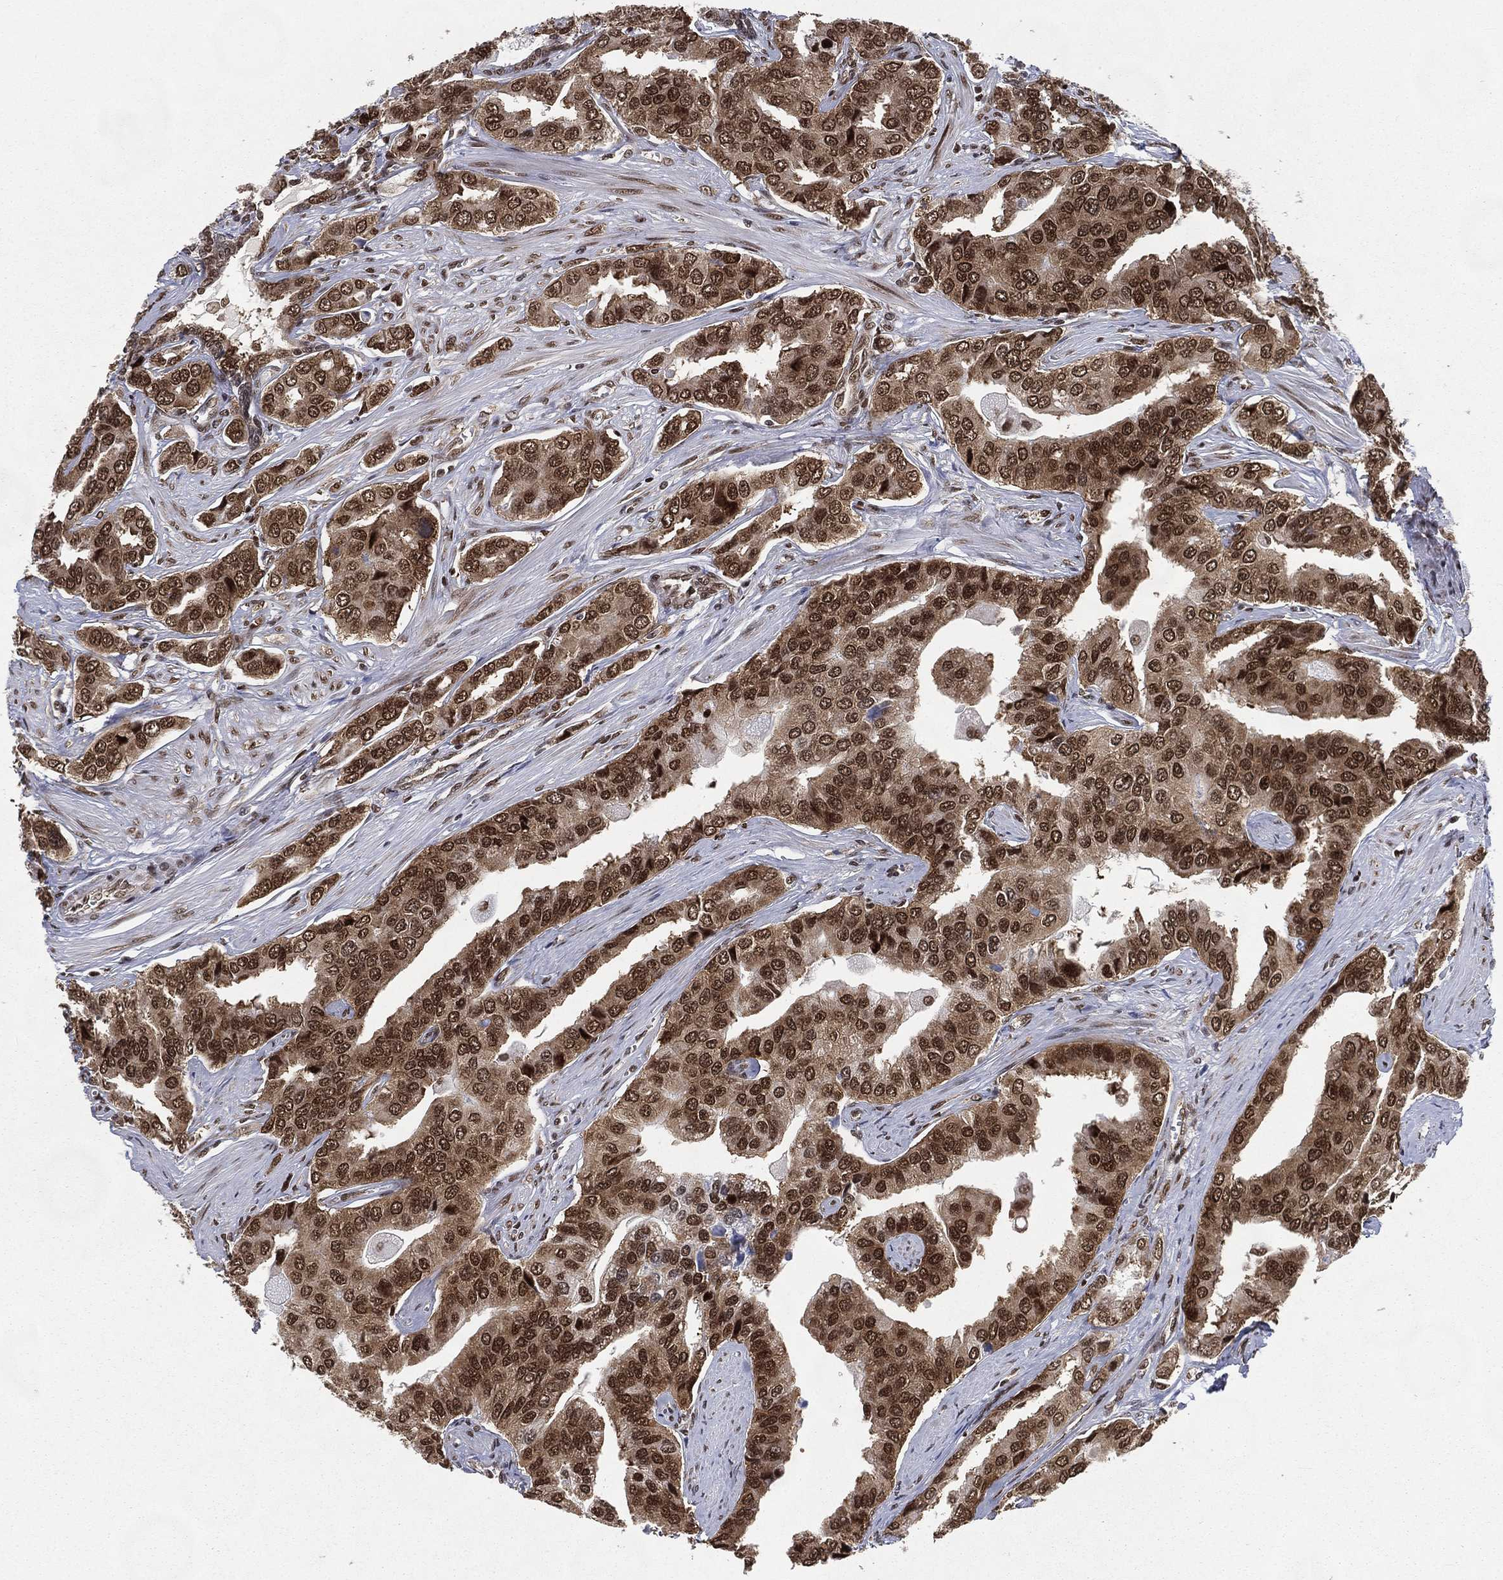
{"staining": {"intensity": "strong", "quantity": ">75%", "location": "nuclear"}, "tissue": "prostate cancer", "cell_type": "Tumor cells", "image_type": "cancer", "snomed": [{"axis": "morphology", "description": "Adenocarcinoma, NOS"}, {"axis": "topography", "description": "Prostate and seminal vesicle, NOS"}, {"axis": "topography", "description": "Prostate"}], "caption": "Prostate cancer (adenocarcinoma) stained for a protein displays strong nuclear positivity in tumor cells.", "gene": "FUBP3", "patient": {"sex": "male", "age": 69}}